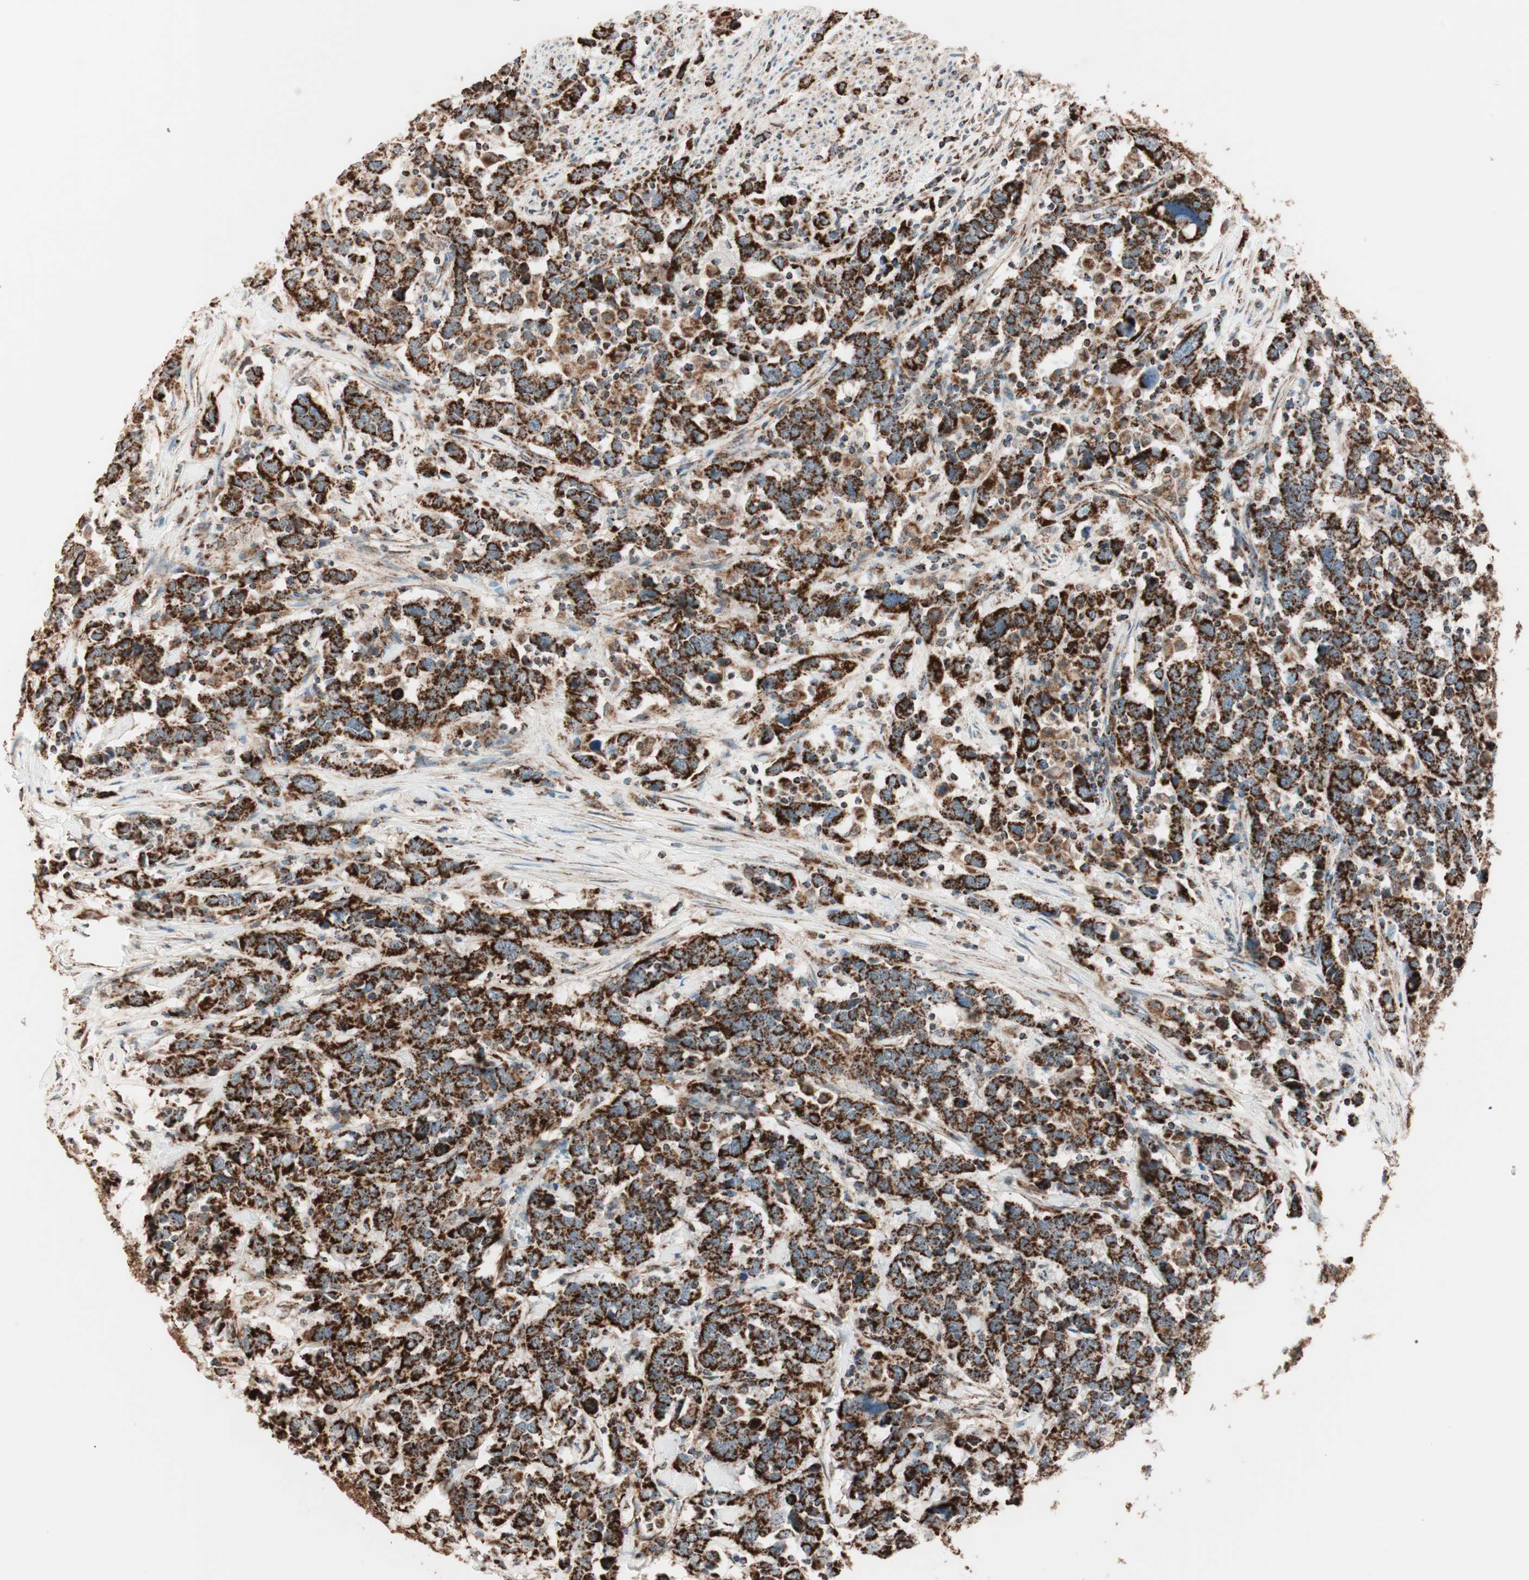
{"staining": {"intensity": "strong", "quantity": ">75%", "location": "cytoplasmic/membranous"}, "tissue": "urothelial cancer", "cell_type": "Tumor cells", "image_type": "cancer", "snomed": [{"axis": "morphology", "description": "Urothelial carcinoma, High grade"}, {"axis": "topography", "description": "Urinary bladder"}], "caption": "Tumor cells display high levels of strong cytoplasmic/membranous expression in about >75% of cells in high-grade urothelial carcinoma.", "gene": "TOMM22", "patient": {"sex": "male", "age": 61}}